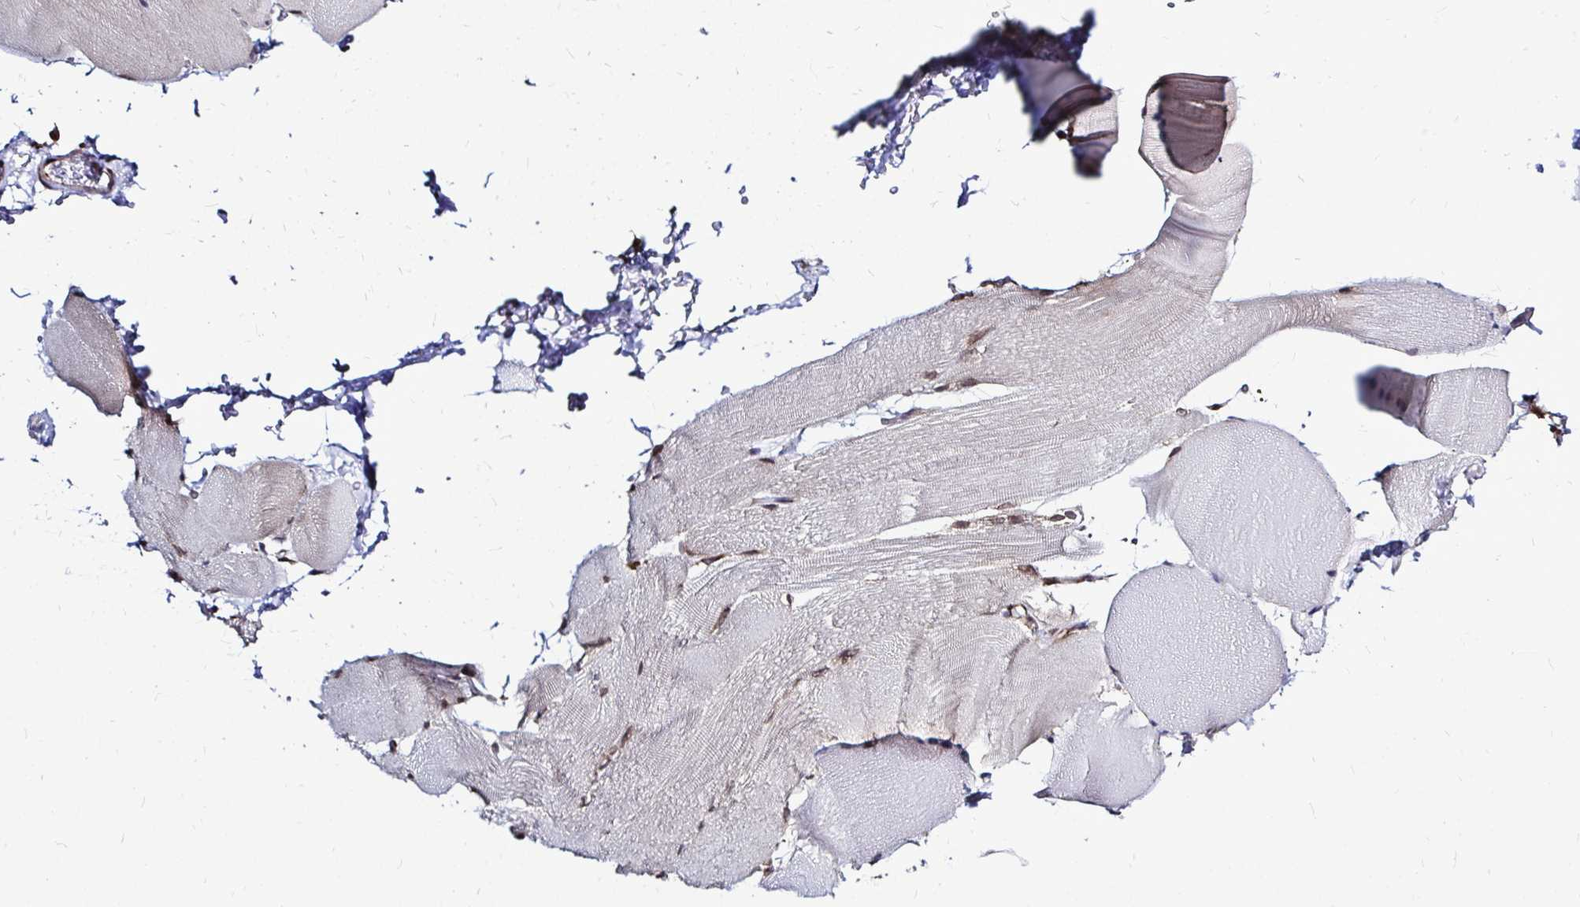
{"staining": {"intensity": "moderate", "quantity": ">75%", "location": "nuclear"}, "tissue": "skeletal muscle", "cell_type": "Myocytes", "image_type": "normal", "snomed": [{"axis": "morphology", "description": "Normal tissue, NOS"}, {"axis": "topography", "description": "Skeletal muscle"}], "caption": "IHC (DAB) staining of normal skeletal muscle shows moderate nuclear protein expression in about >75% of myocytes. The staining is performed using DAB brown chromogen to label protein expression. The nuclei are counter-stained blue using hematoxylin.", "gene": "FMR1", "patient": {"sex": "female", "age": 37}}